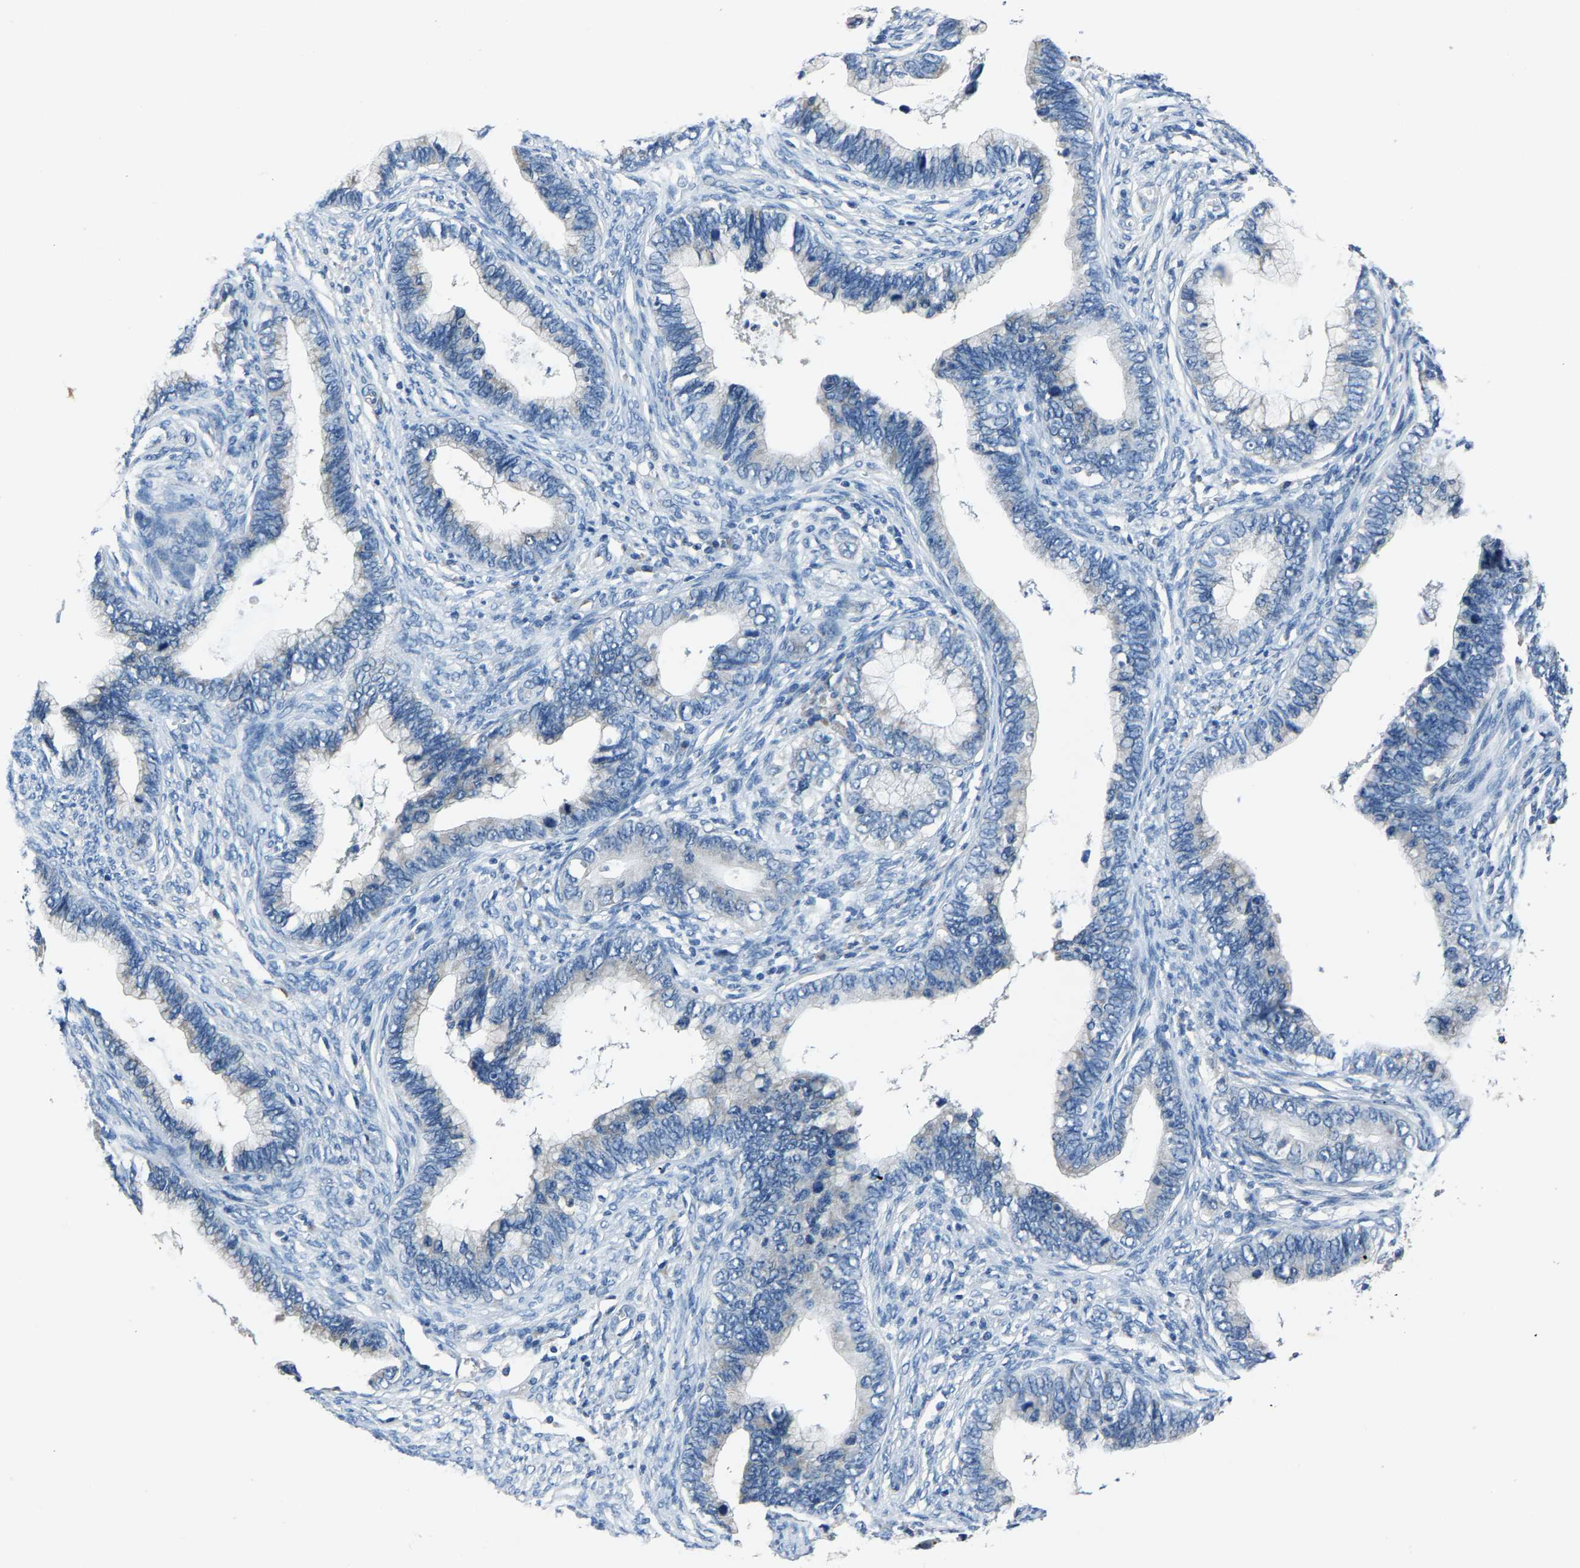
{"staining": {"intensity": "negative", "quantity": "none", "location": "none"}, "tissue": "cervical cancer", "cell_type": "Tumor cells", "image_type": "cancer", "snomed": [{"axis": "morphology", "description": "Adenocarcinoma, NOS"}, {"axis": "topography", "description": "Cervix"}], "caption": "The immunohistochemistry histopathology image has no significant positivity in tumor cells of adenocarcinoma (cervical) tissue.", "gene": "ADAM2", "patient": {"sex": "female", "age": 44}}